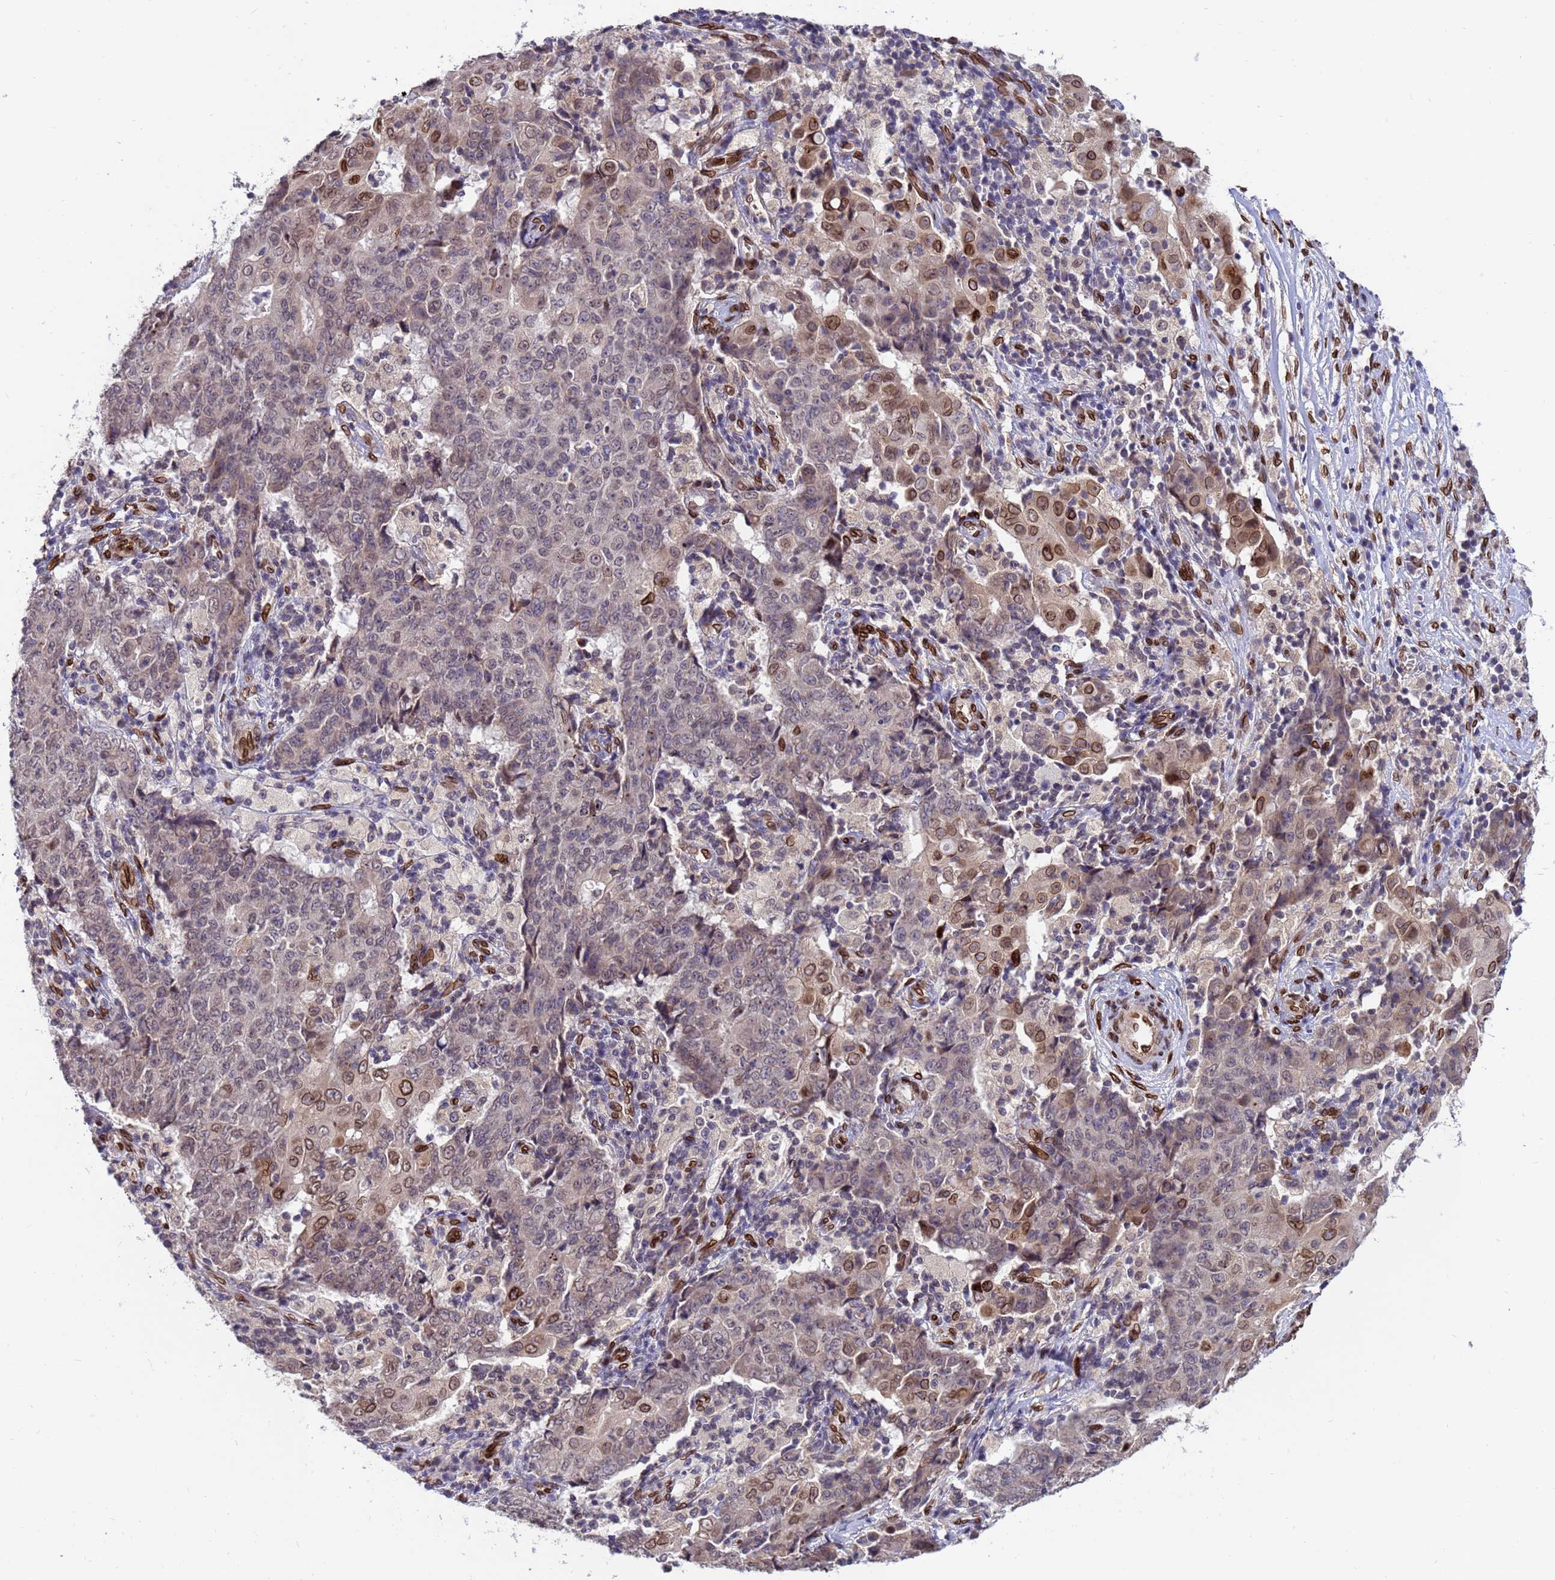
{"staining": {"intensity": "moderate", "quantity": "<25%", "location": "cytoplasmic/membranous,nuclear"}, "tissue": "ovarian cancer", "cell_type": "Tumor cells", "image_type": "cancer", "snomed": [{"axis": "morphology", "description": "Carcinoma, endometroid"}, {"axis": "topography", "description": "Ovary"}], "caption": "Tumor cells exhibit low levels of moderate cytoplasmic/membranous and nuclear staining in approximately <25% of cells in ovarian cancer (endometroid carcinoma).", "gene": "GPR135", "patient": {"sex": "female", "age": 42}}